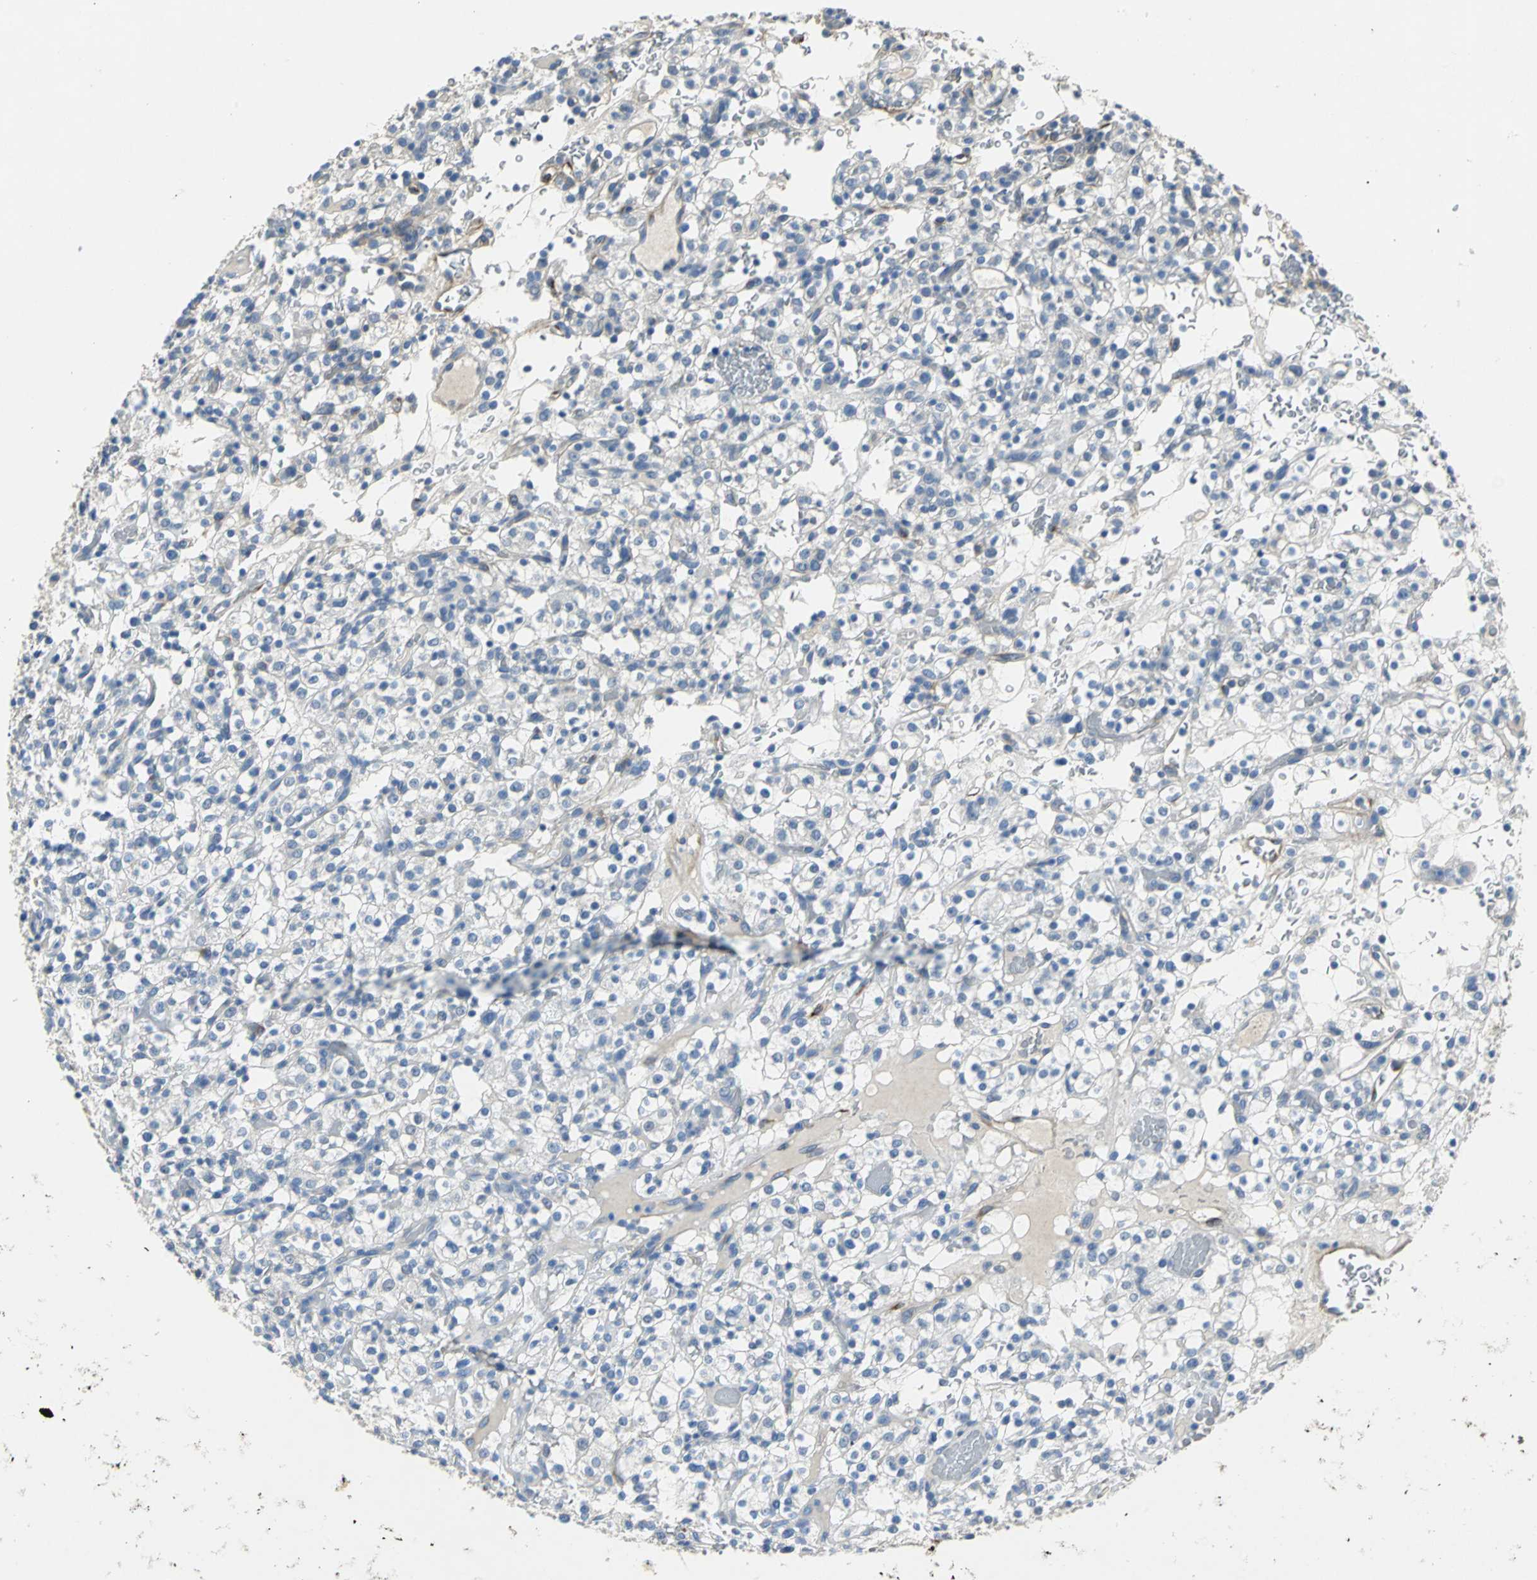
{"staining": {"intensity": "negative", "quantity": "none", "location": "none"}, "tissue": "renal cancer", "cell_type": "Tumor cells", "image_type": "cancer", "snomed": [{"axis": "morphology", "description": "Normal tissue, NOS"}, {"axis": "morphology", "description": "Adenocarcinoma, NOS"}, {"axis": "topography", "description": "Kidney"}], "caption": "Renal cancer was stained to show a protein in brown. There is no significant staining in tumor cells.", "gene": "EFNB3", "patient": {"sex": "female", "age": 72}}